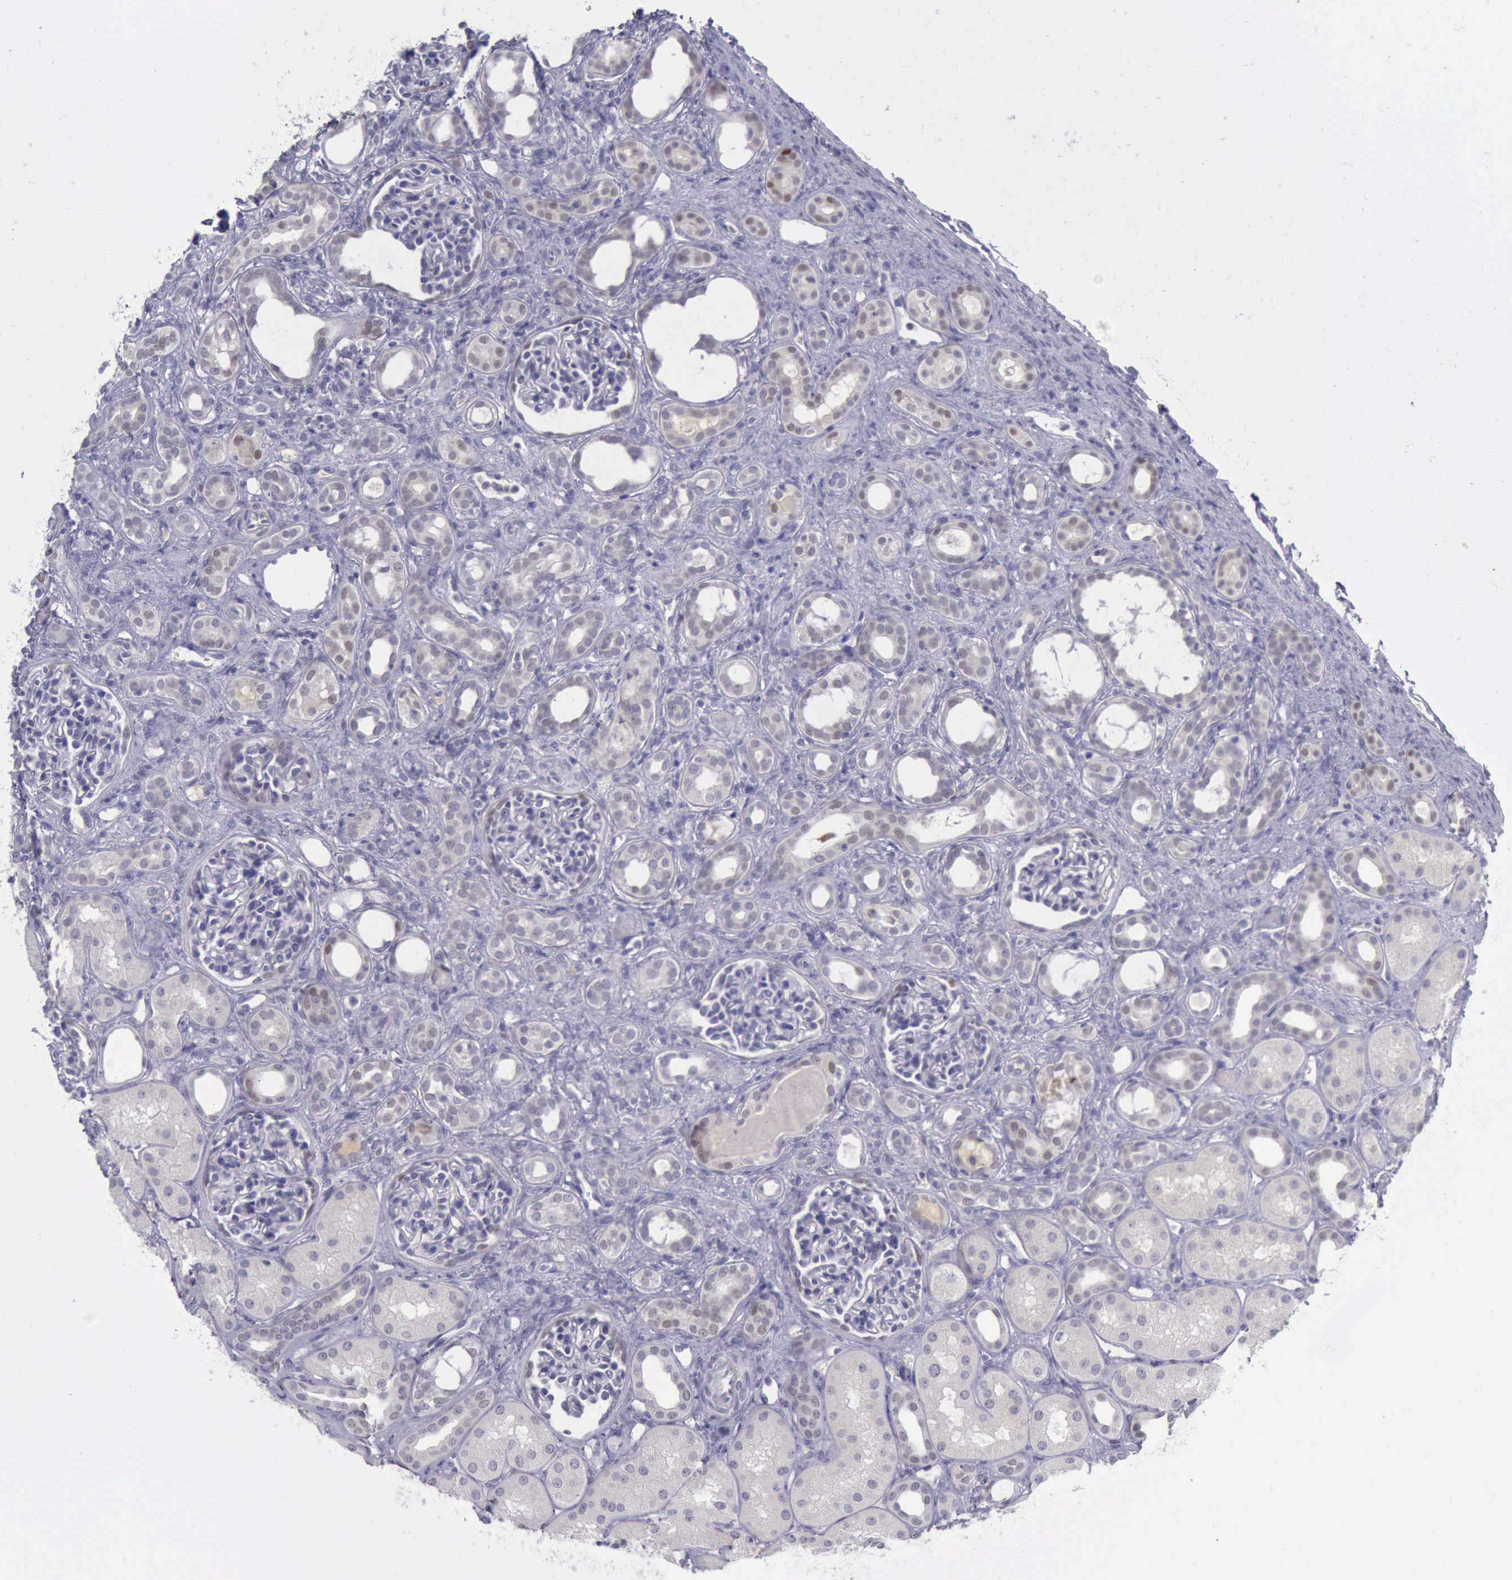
{"staining": {"intensity": "negative", "quantity": "none", "location": "none"}, "tissue": "kidney", "cell_type": "Cells in glomeruli", "image_type": "normal", "snomed": [{"axis": "morphology", "description": "Normal tissue, NOS"}, {"axis": "topography", "description": "Kidney"}], "caption": "Immunohistochemical staining of benign kidney reveals no significant staining in cells in glomeruli. The staining was performed using DAB to visualize the protein expression in brown, while the nuclei were stained in blue with hematoxylin (Magnification: 20x).", "gene": "ARNT2", "patient": {"sex": "male", "age": 7}}